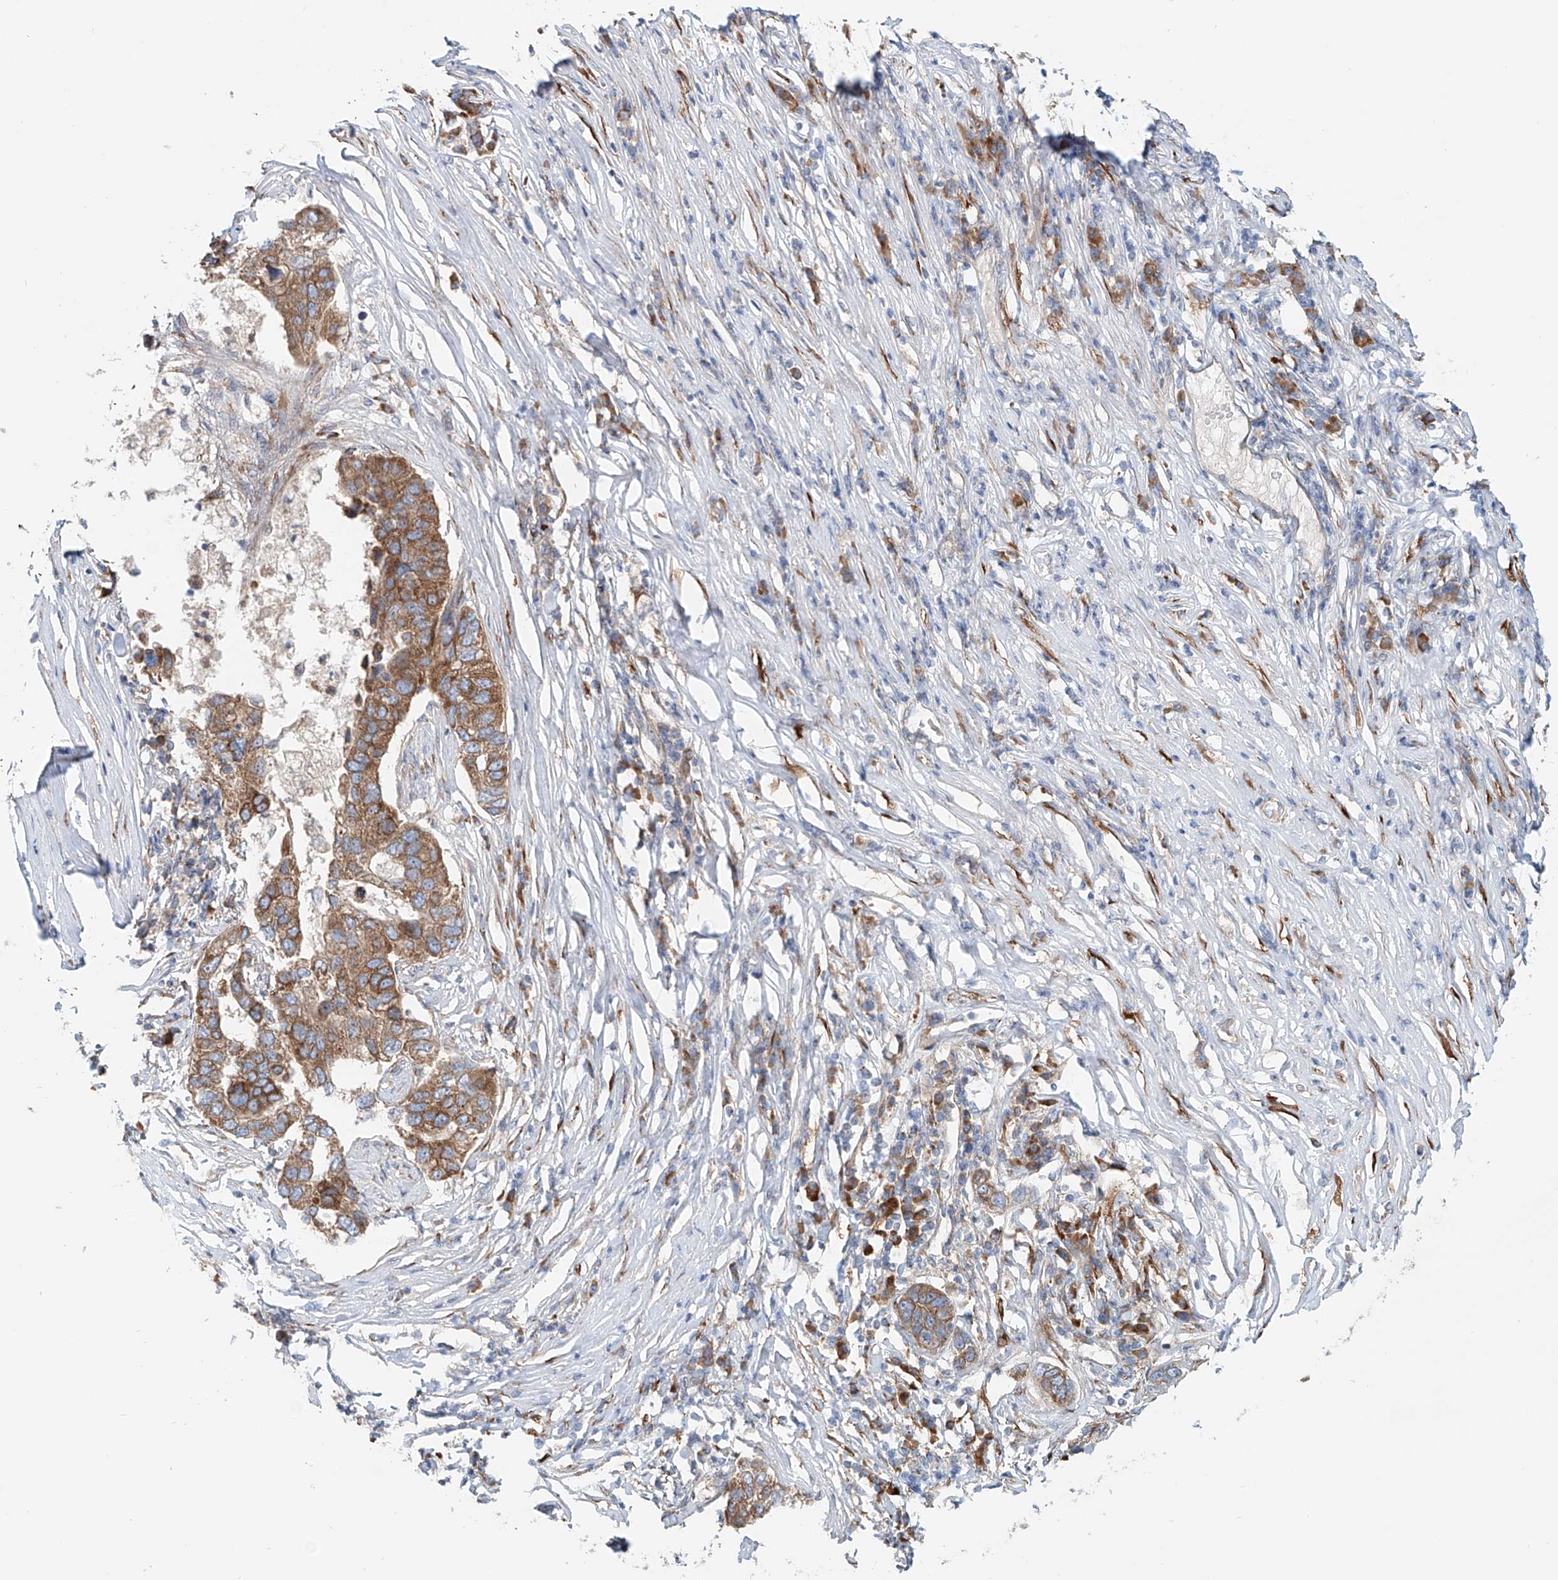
{"staining": {"intensity": "moderate", "quantity": ">75%", "location": "cytoplasmic/membranous"}, "tissue": "pancreatic cancer", "cell_type": "Tumor cells", "image_type": "cancer", "snomed": [{"axis": "morphology", "description": "Adenocarcinoma, NOS"}, {"axis": "topography", "description": "Pancreas"}], "caption": "Immunohistochemical staining of pancreatic cancer (adenocarcinoma) demonstrates medium levels of moderate cytoplasmic/membranous protein positivity in approximately >75% of tumor cells.", "gene": "SNAP29", "patient": {"sex": "female", "age": 61}}